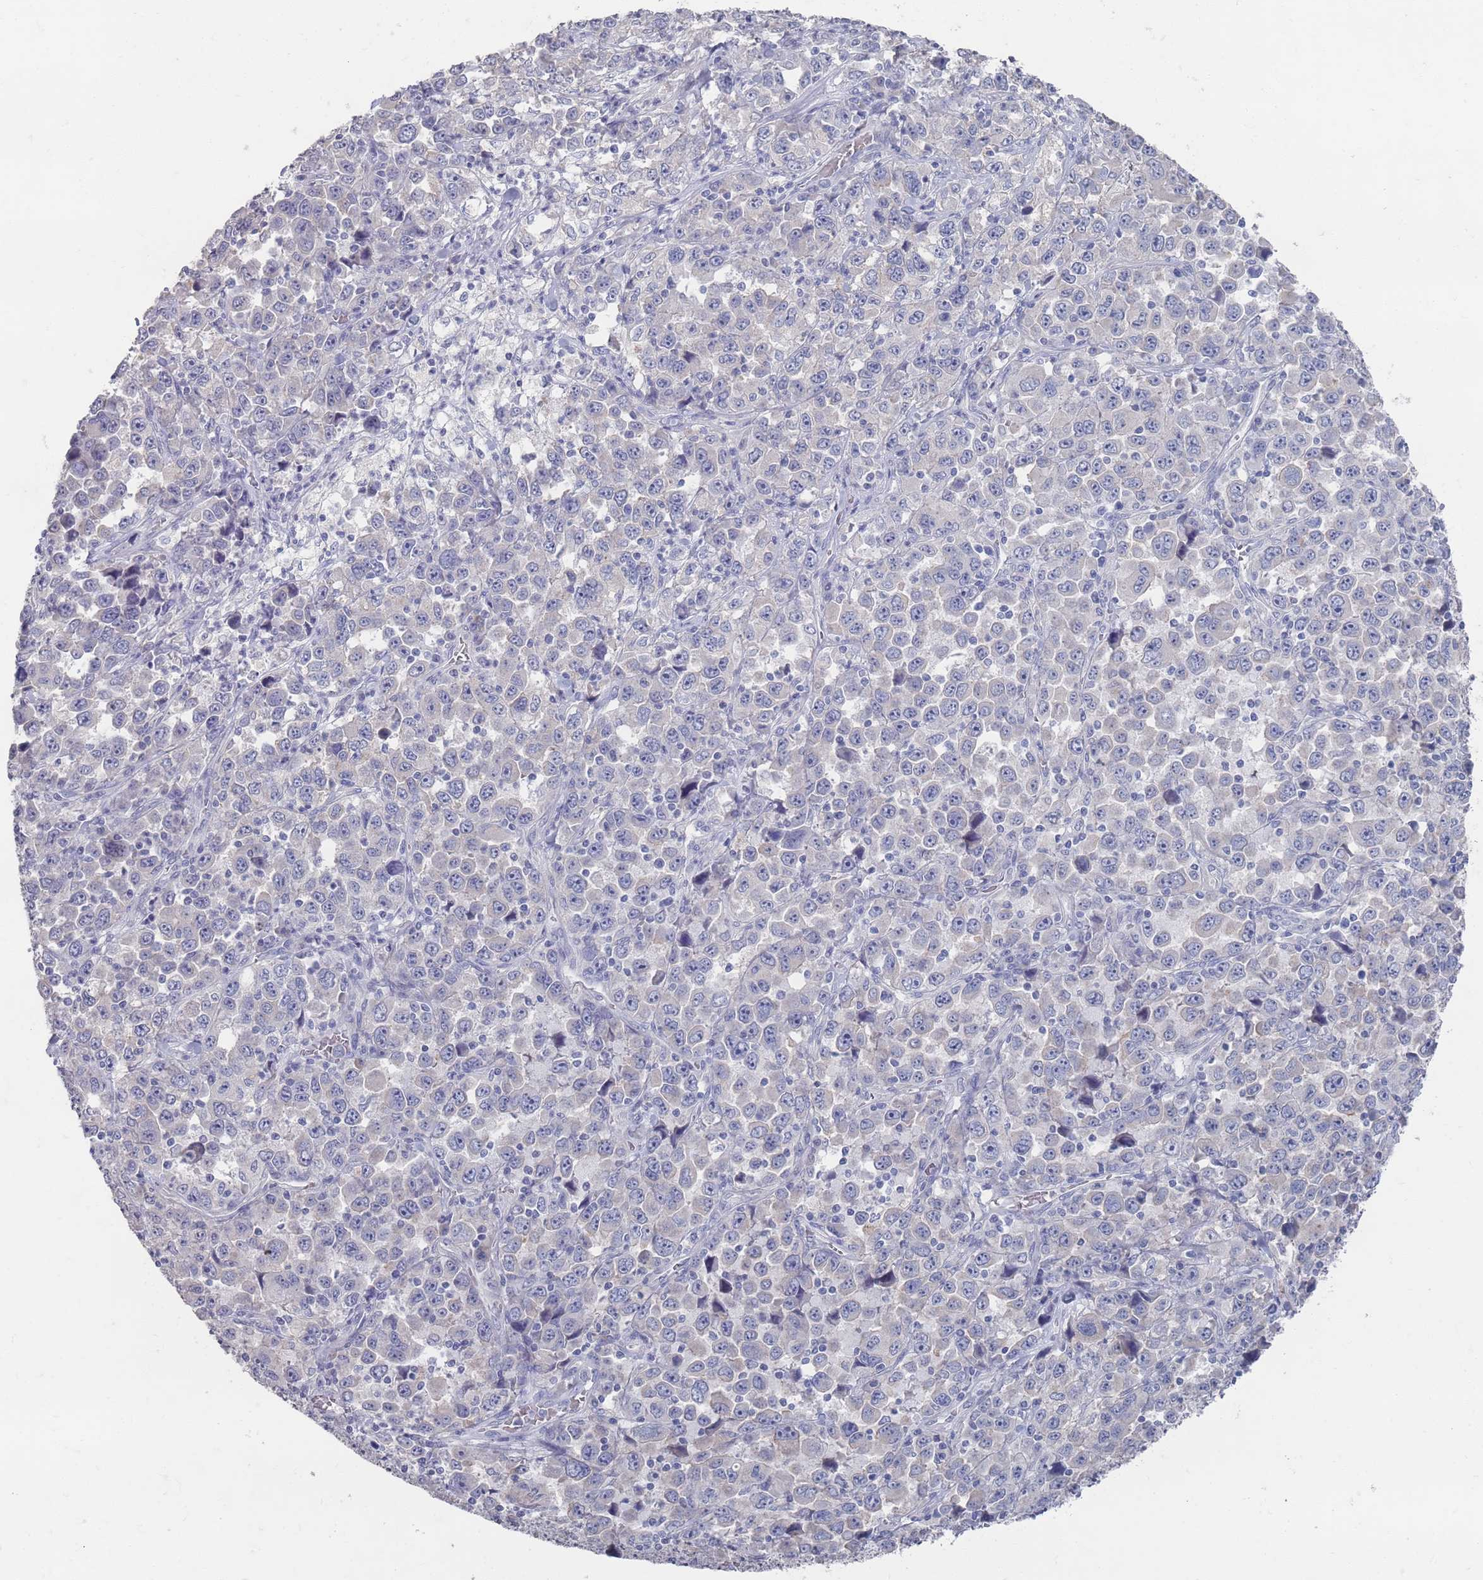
{"staining": {"intensity": "negative", "quantity": "none", "location": "none"}, "tissue": "stomach cancer", "cell_type": "Tumor cells", "image_type": "cancer", "snomed": [{"axis": "morphology", "description": "Normal tissue, NOS"}, {"axis": "morphology", "description": "Adenocarcinoma, NOS"}, {"axis": "topography", "description": "Stomach, upper"}, {"axis": "topography", "description": "Stomach"}], "caption": "Micrograph shows no protein expression in tumor cells of adenocarcinoma (stomach) tissue. The staining is performed using DAB brown chromogen with nuclei counter-stained in using hematoxylin.", "gene": "PROM2", "patient": {"sex": "male", "age": 59}}